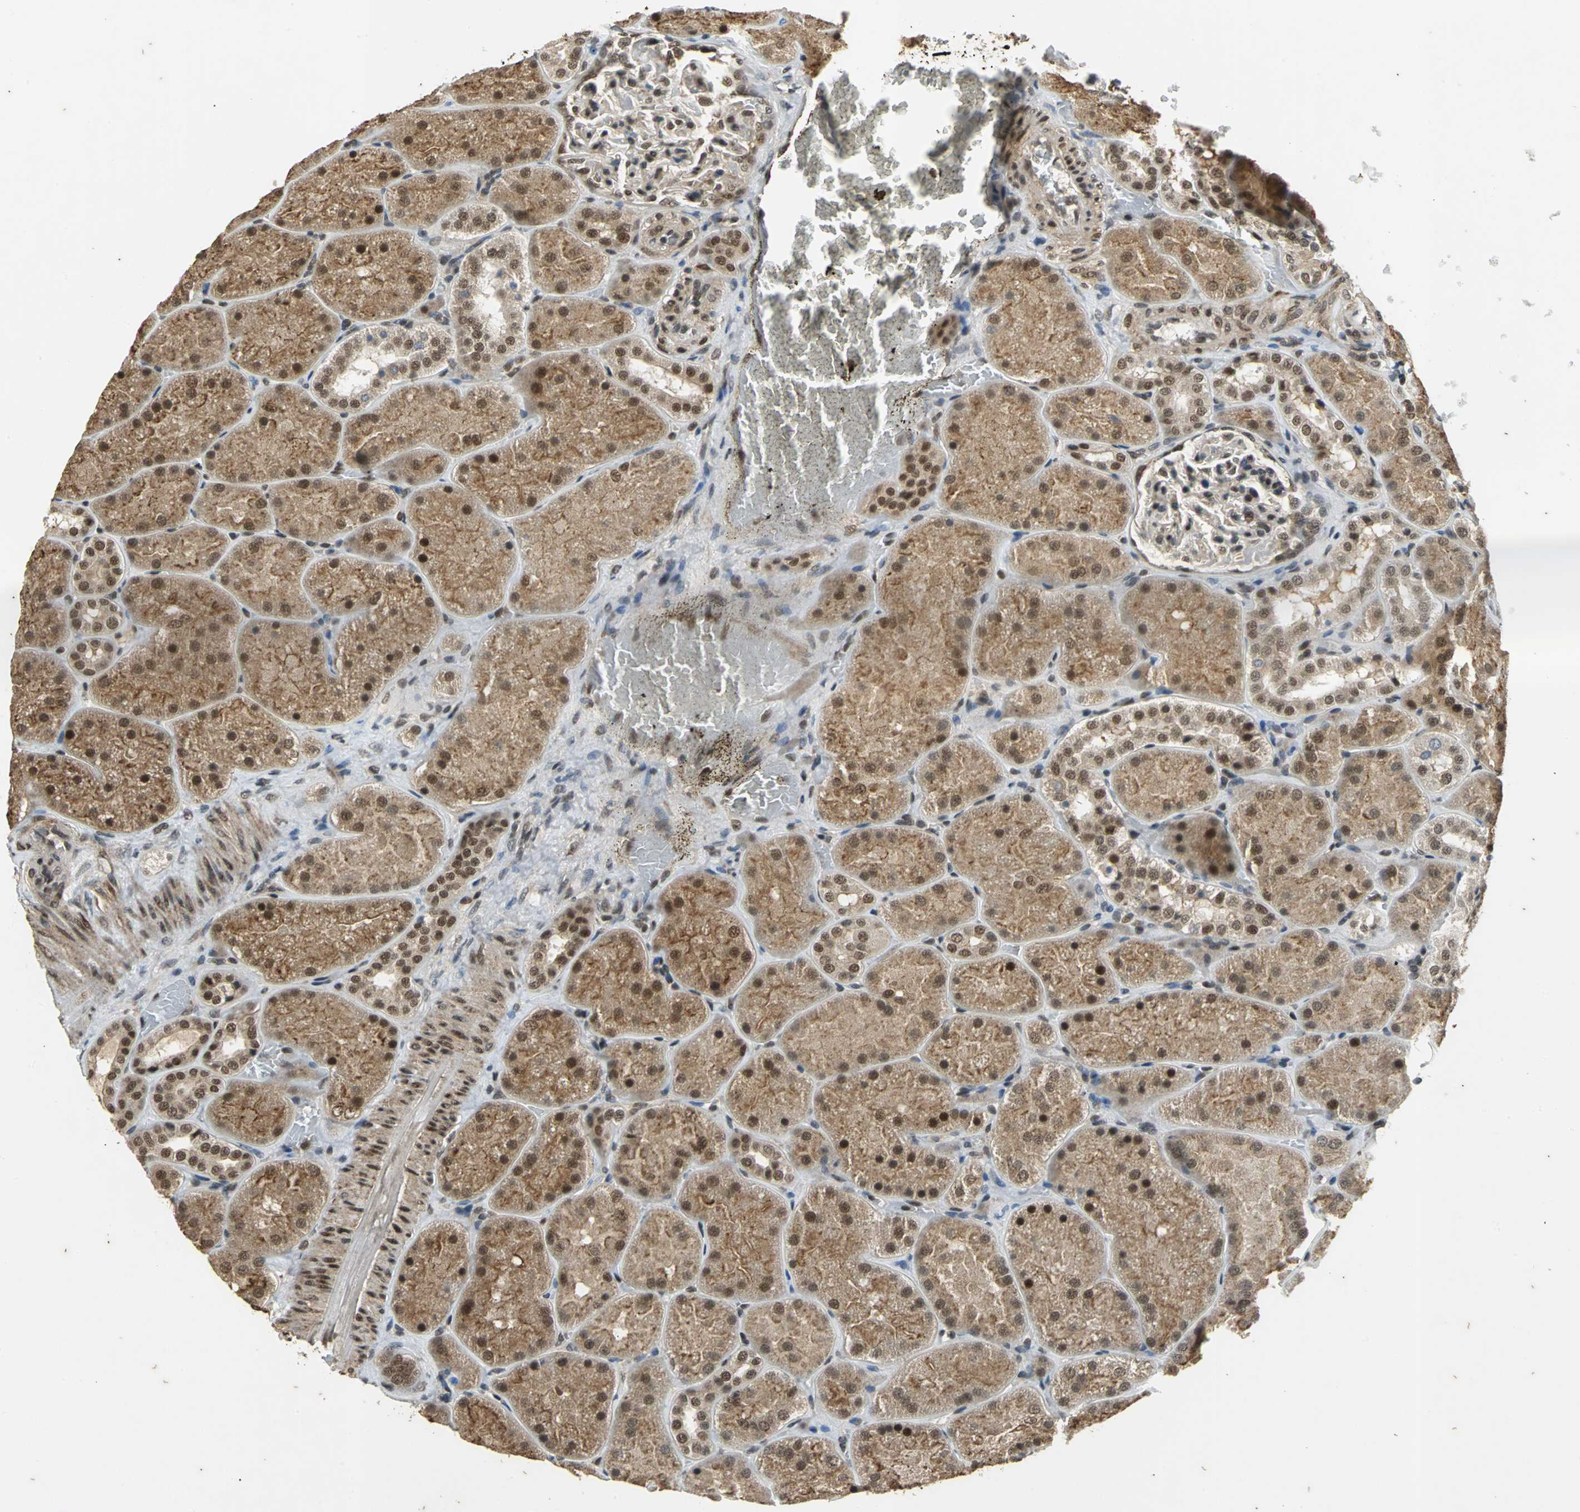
{"staining": {"intensity": "negative", "quantity": "none", "location": "none"}, "tissue": "kidney", "cell_type": "Cells in glomeruli", "image_type": "normal", "snomed": [{"axis": "morphology", "description": "Normal tissue, NOS"}, {"axis": "topography", "description": "Kidney"}], "caption": "Image shows no significant protein positivity in cells in glomeruli of normal kidney.", "gene": "NOTCH3", "patient": {"sex": "male", "age": 28}}